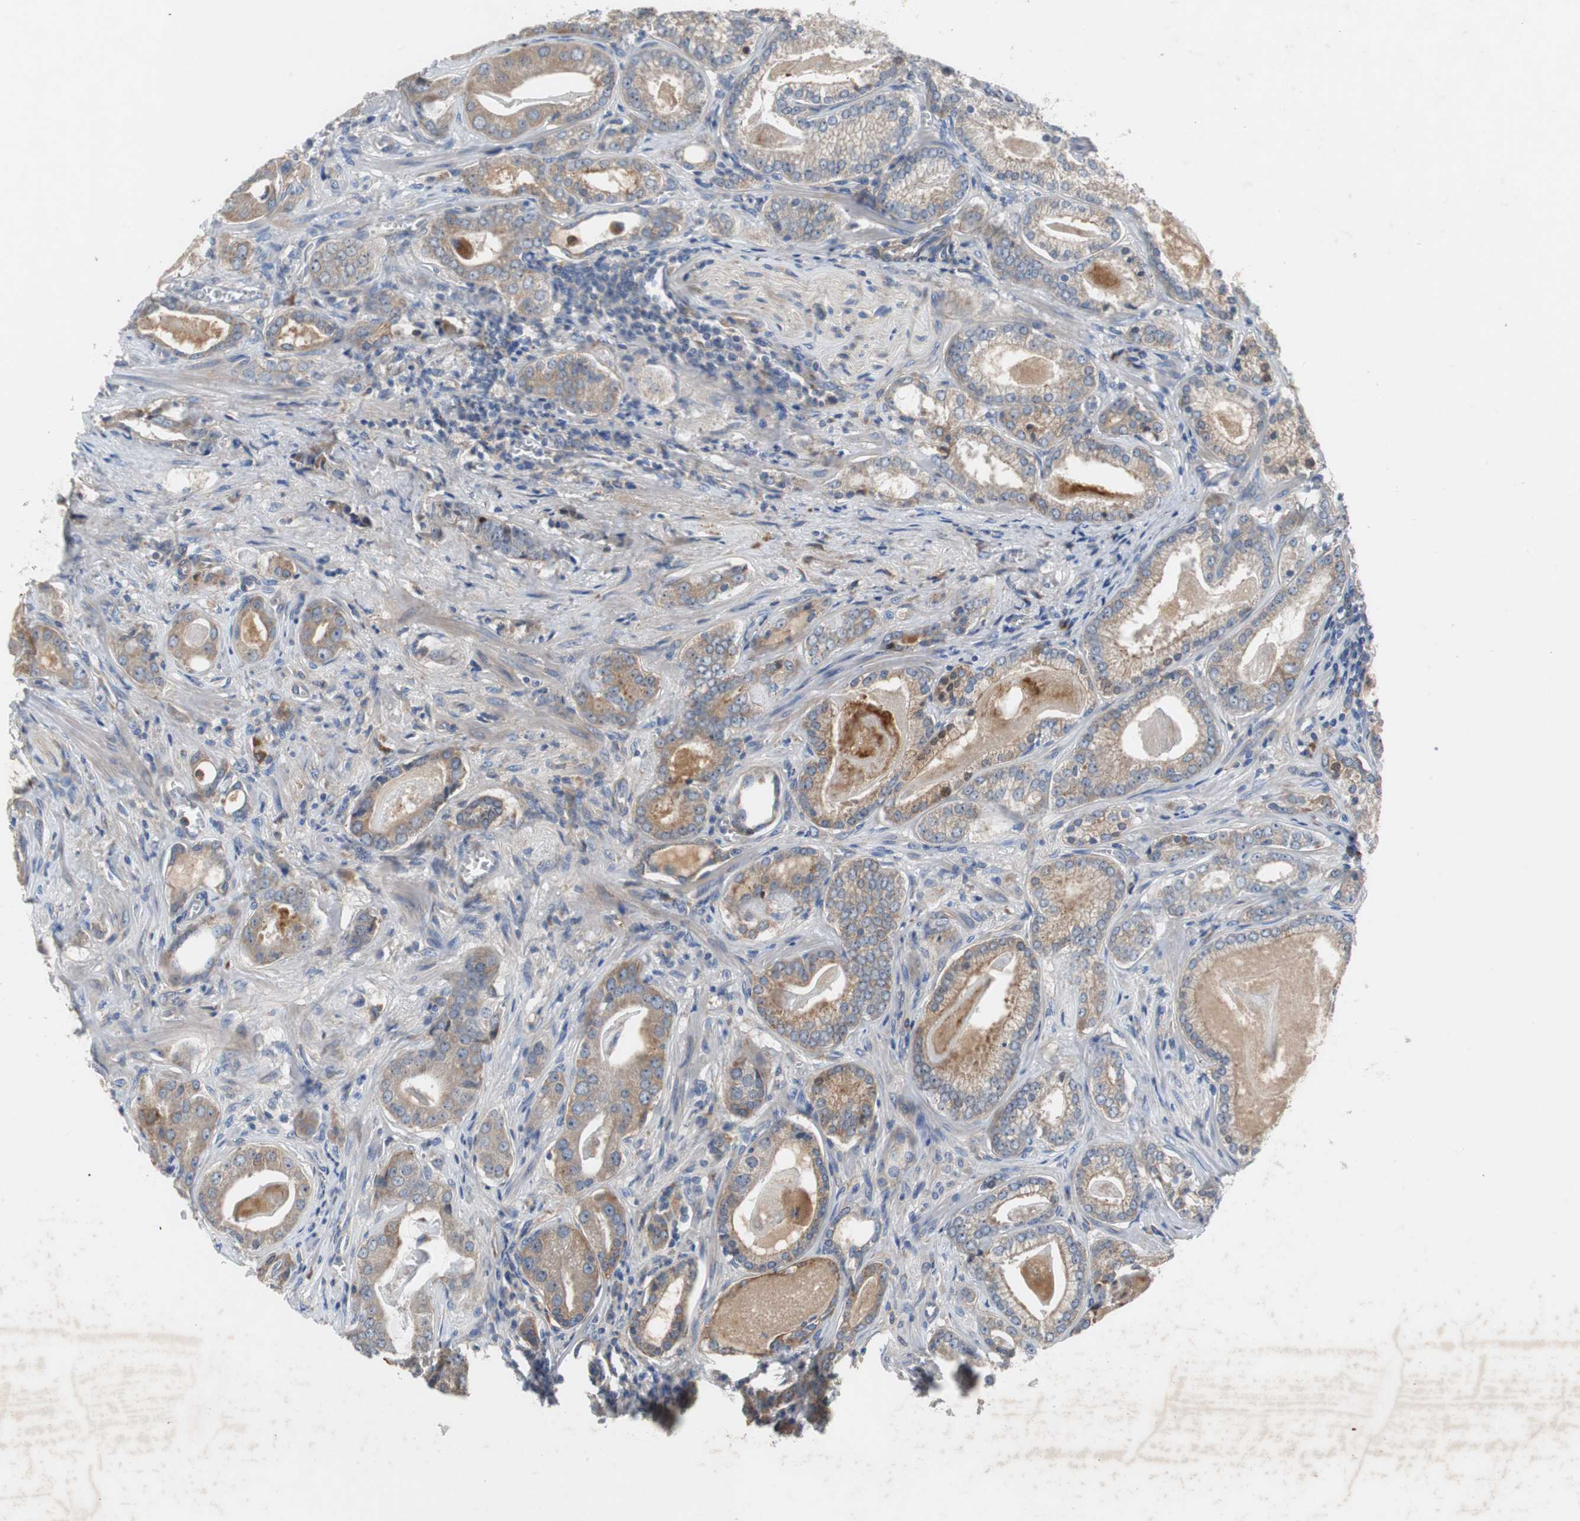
{"staining": {"intensity": "weak", "quantity": "25%-75%", "location": "cytoplasmic/membranous"}, "tissue": "prostate cancer", "cell_type": "Tumor cells", "image_type": "cancer", "snomed": [{"axis": "morphology", "description": "Adenocarcinoma, Low grade"}, {"axis": "topography", "description": "Prostate"}], "caption": "The photomicrograph shows a brown stain indicating the presence of a protein in the cytoplasmic/membranous of tumor cells in low-grade adenocarcinoma (prostate).", "gene": "SORT1", "patient": {"sex": "male", "age": 59}}